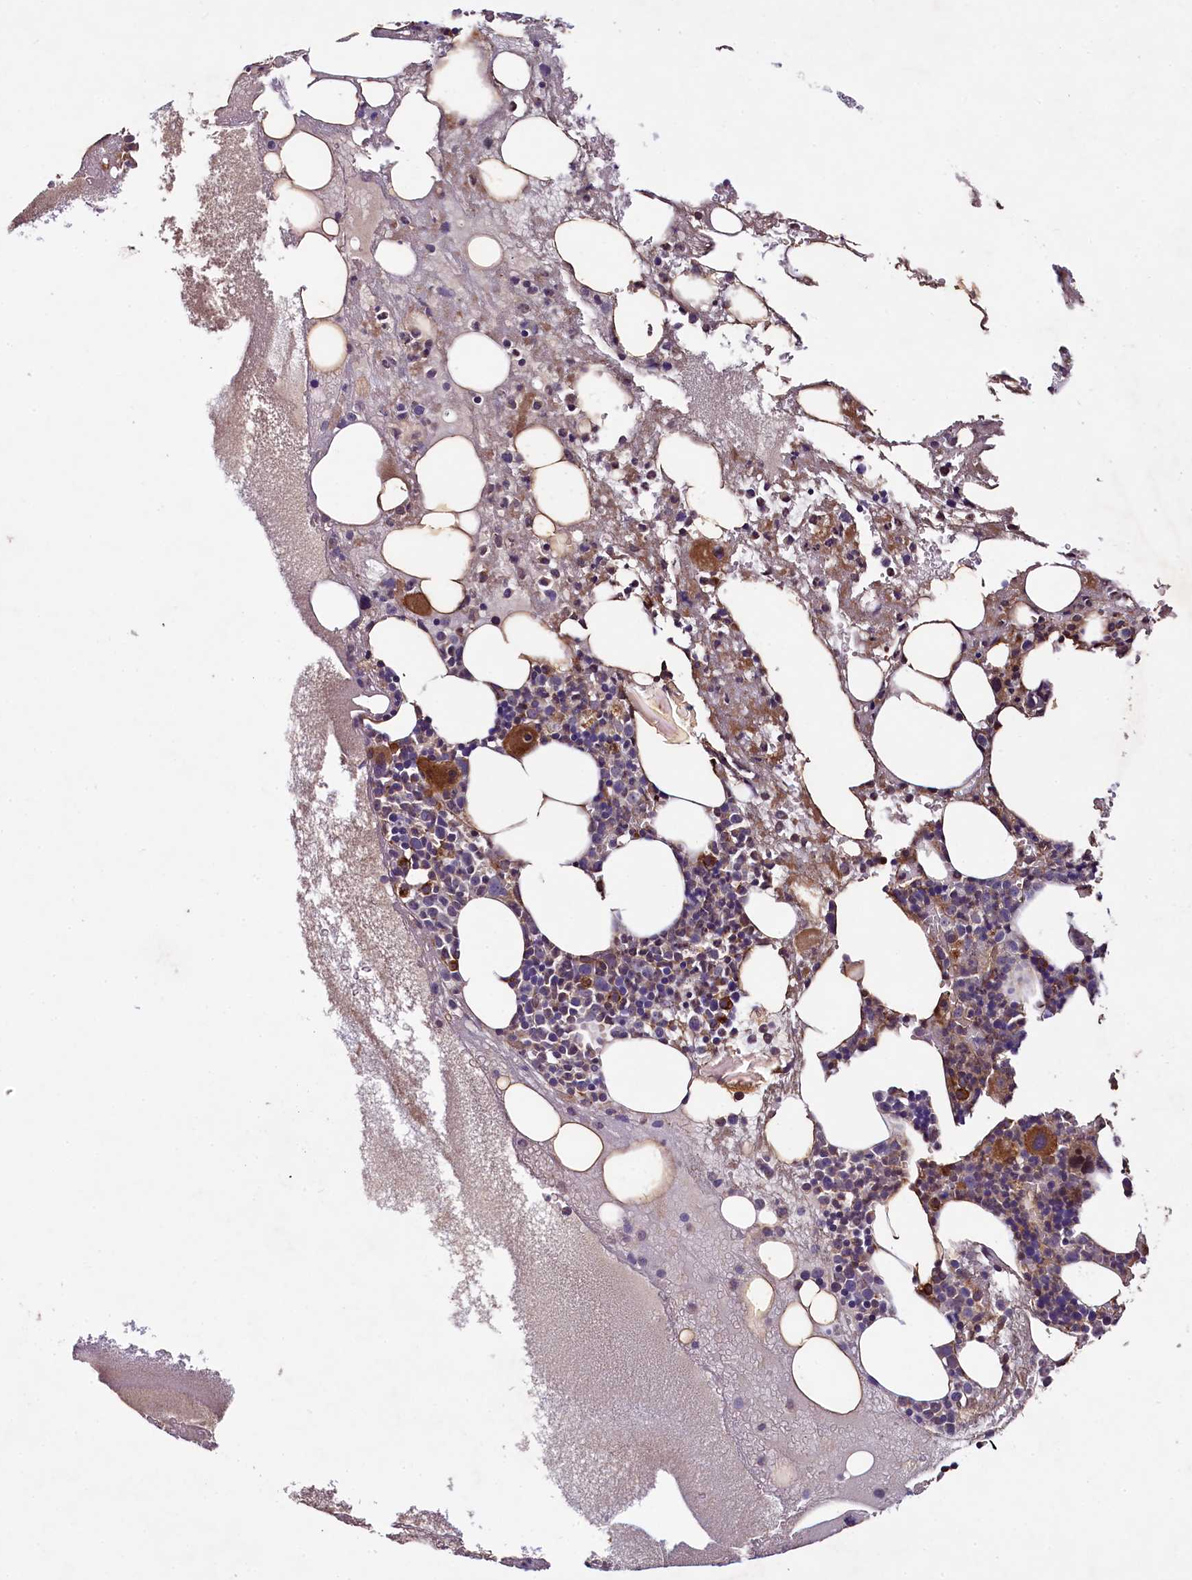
{"staining": {"intensity": "strong", "quantity": "25%-75%", "location": "cytoplasmic/membranous"}, "tissue": "bone marrow", "cell_type": "Hematopoietic cells", "image_type": "normal", "snomed": [{"axis": "morphology", "description": "Normal tissue, NOS"}, {"axis": "topography", "description": "Bone marrow"}], "caption": "The histopathology image reveals immunohistochemical staining of normal bone marrow. There is strong cytoplasmic/membranous positivity is seen in about 25%-75% of hematopoietic cells.", "gene": "CCDC102A", "patient": {"sex": "male", "age": 61}}